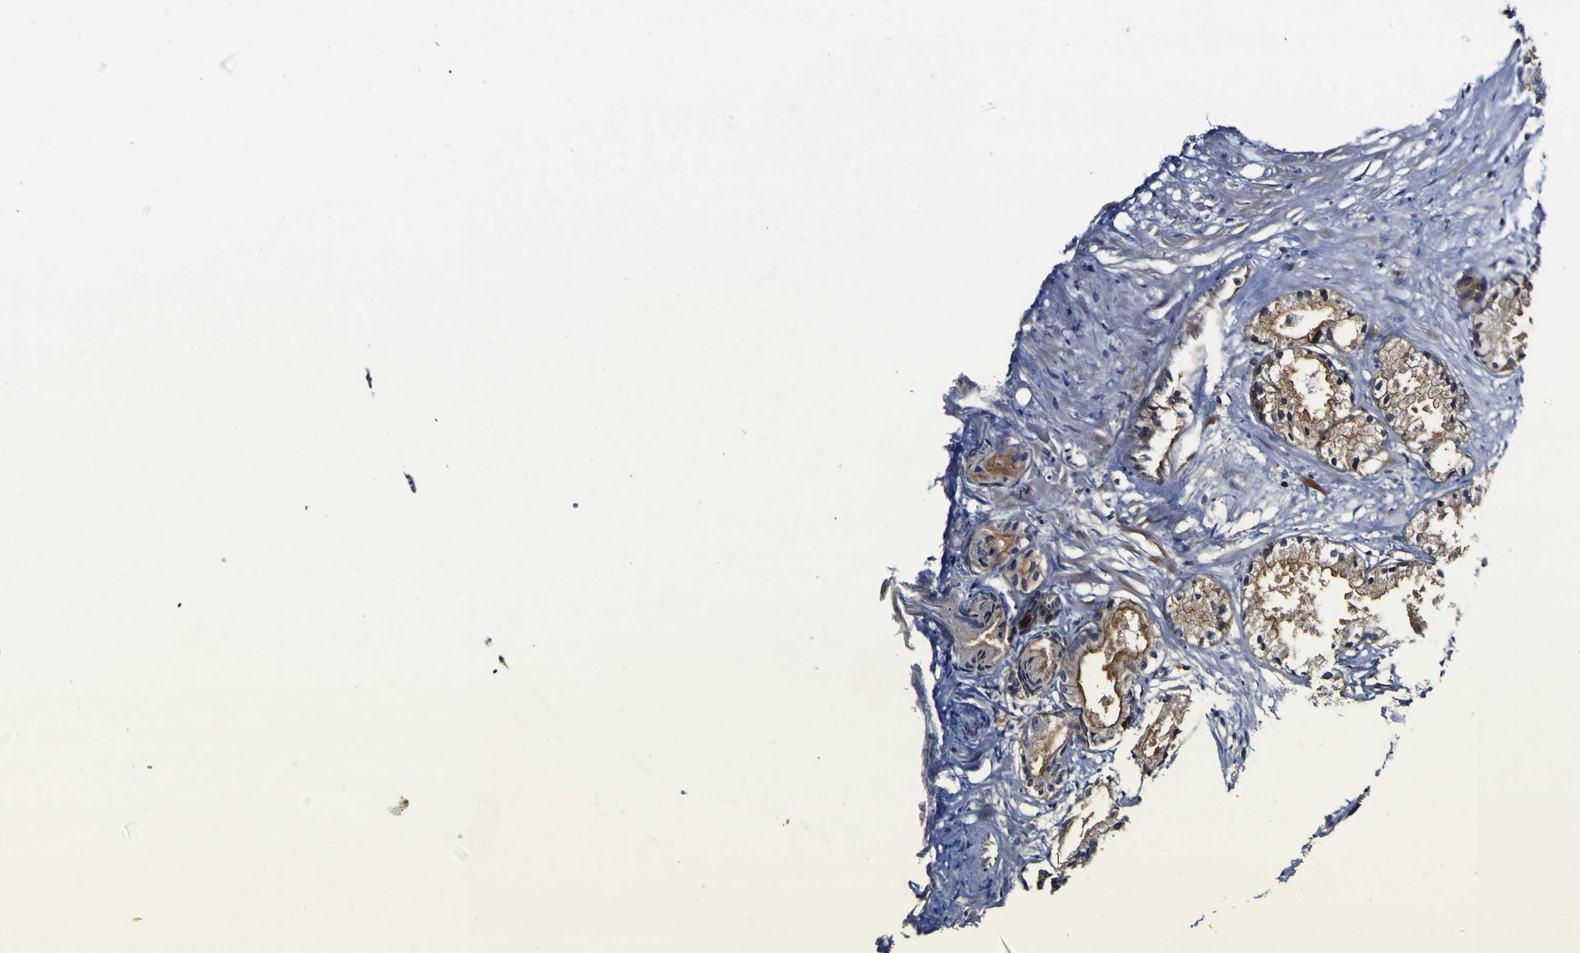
{"staining": {"intensity": "moderate", "quantity": ">75%", "location": "cytoplasmic/membranous"}, "tissue": "prostate cancer", "cell_type": "Tumor cells", "image_type": "cancer", "snomed": [{"axis": "morphology", "description": "Adenocarcinoma, Low grade"}, {"axis": "topography", "description": "Prostate"}], "caption": "An image of human prostate low-grade adenocarcinoma stained for a protein shows moderate cytoplasmic/membranous brown staining in tumor cells. (DAB (3,3'-diaminobenzidine) = brown stain, brightfield microscopy at high magnification).", "gene": "CCL2", "patient": {"sex": "male", "age": 72}}